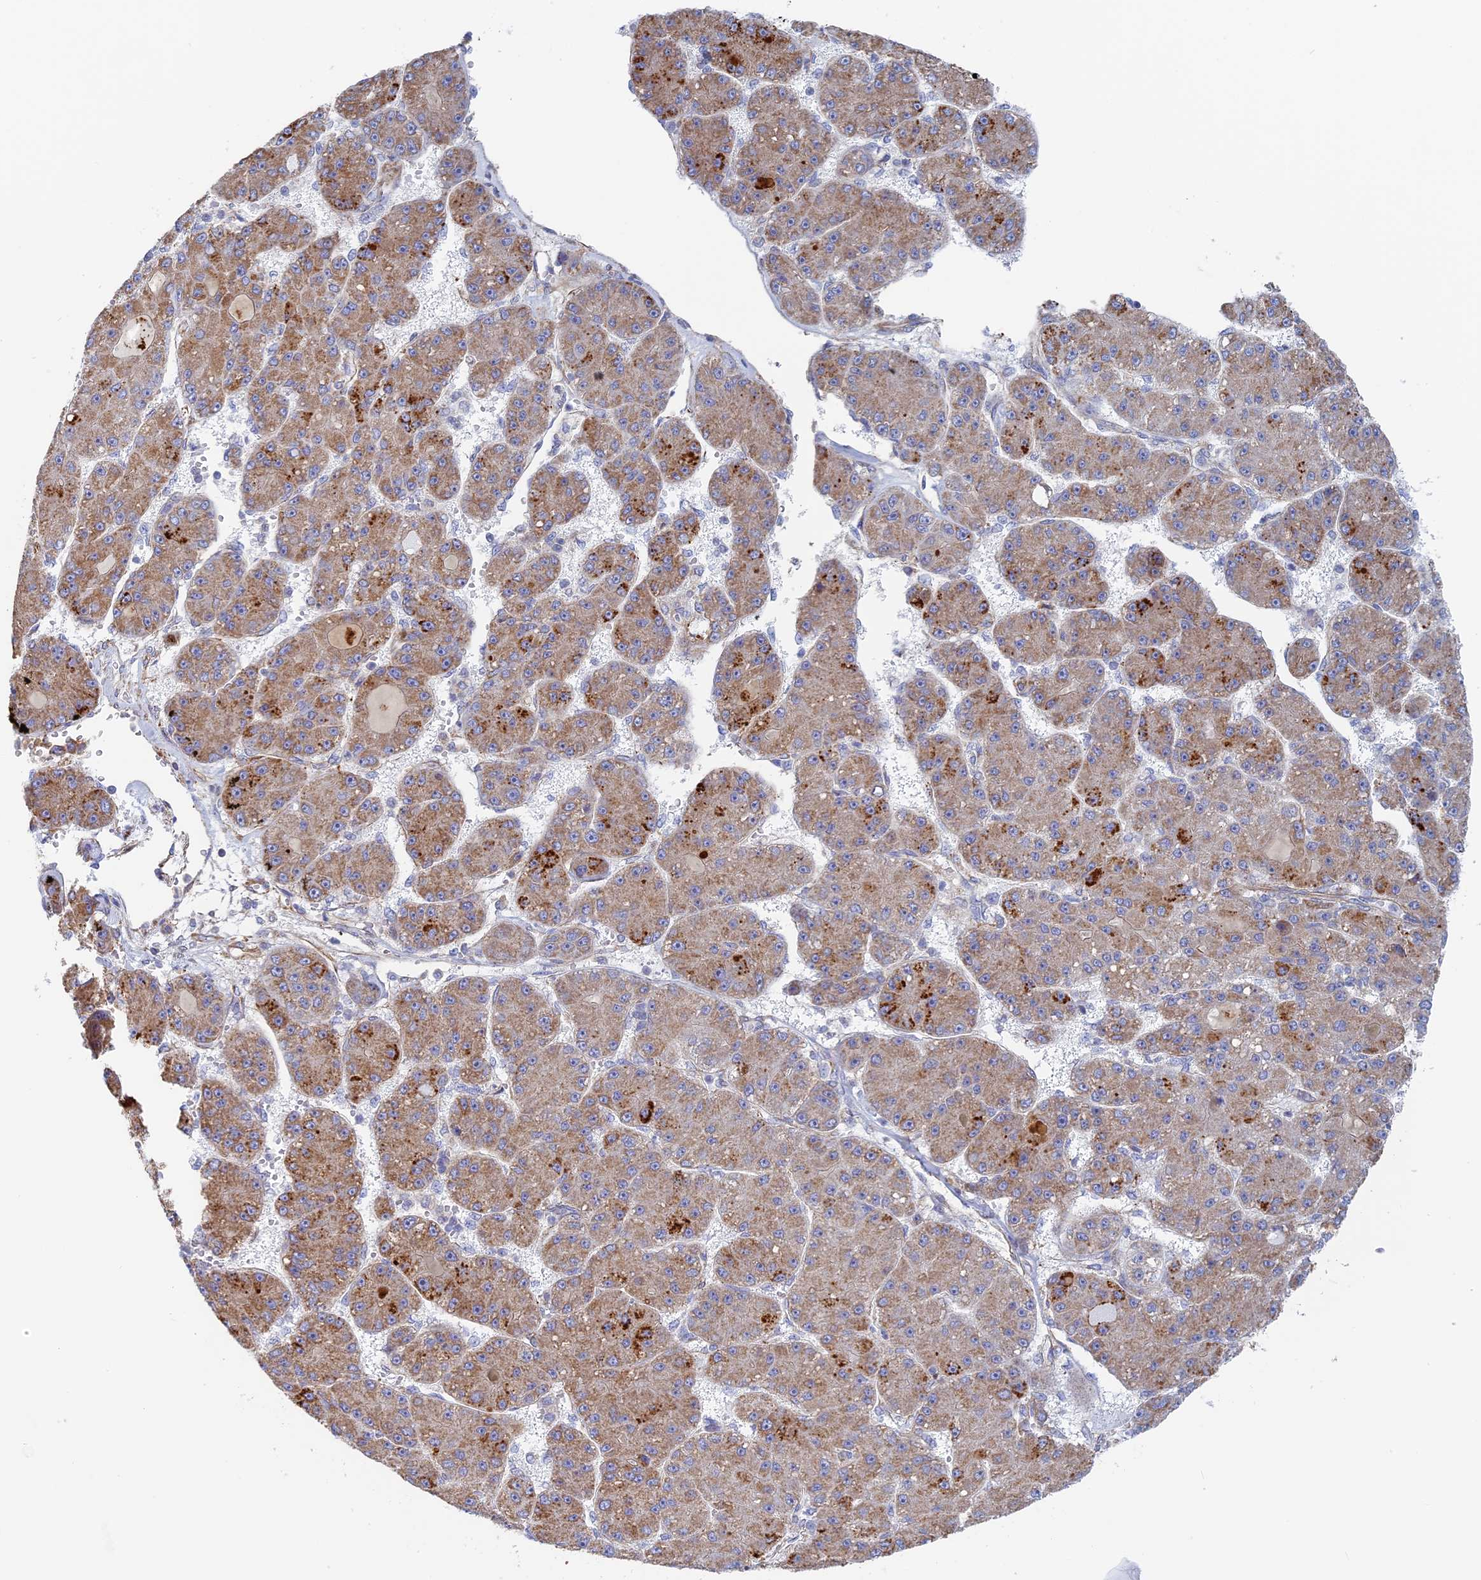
{"staining": {"intensity": "moderate", "quantity": ">75%", "location": "cytoplasmic/membranous"}, "tissue": "liver cancer", "cell_type": "Tumor cells", "image_type": "cancer", "snomed": [{"axis": "morphology", "description": "Carcinoma, Hepatocellular, NOS"}, {"axis": "topography", "description": "Liver"}], "caption": "Immunohistochemical staining of human liver cancer shows moderate cytoplasmic/membranous protein expression in approximately >75% of tumor cells. Ihc stains the protein of interest in brown and the nuclei are stained blue.", "gene": "DDA1", "patient": {"sex": "male", "age": 67}}